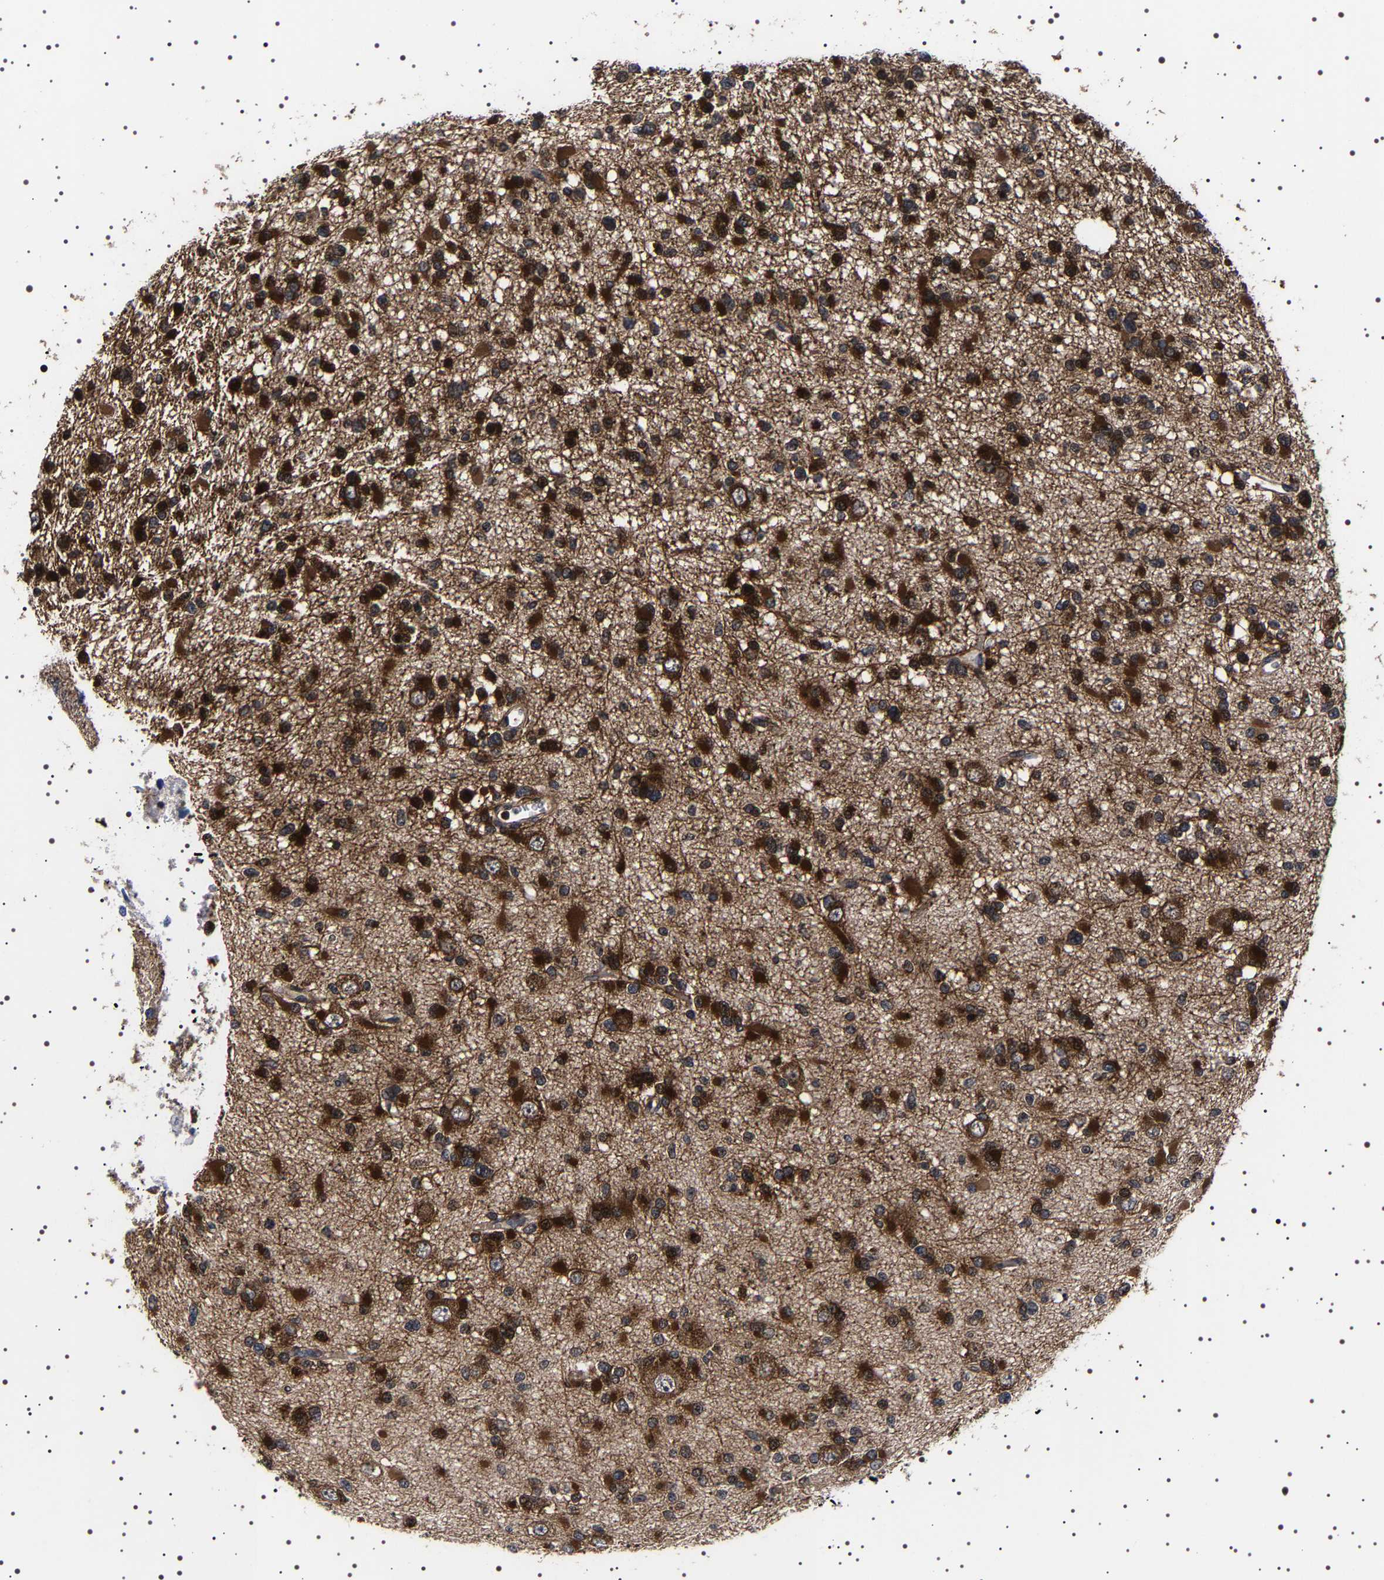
{"staining": {"intensity": "strong", "quantity": ">75%", "location": "cytoplasmic/membranous"}, "tissue": "glioma", "cell_type": "Tumor cells", "image_type": "cancer", "snomed": [{"axis": "morphology", "description": "Glioma, malignant, Low grade"}, {"axis": "topography", "description": "Brain"}], "caption": "Immunohistochemical staining of glioma demonstrates high levels of strong cytoplasmic/membranous staining in approximately >75% of tumor cells.", "gene": "DARS1", "patient": {"sex": "female", "age": 22}}